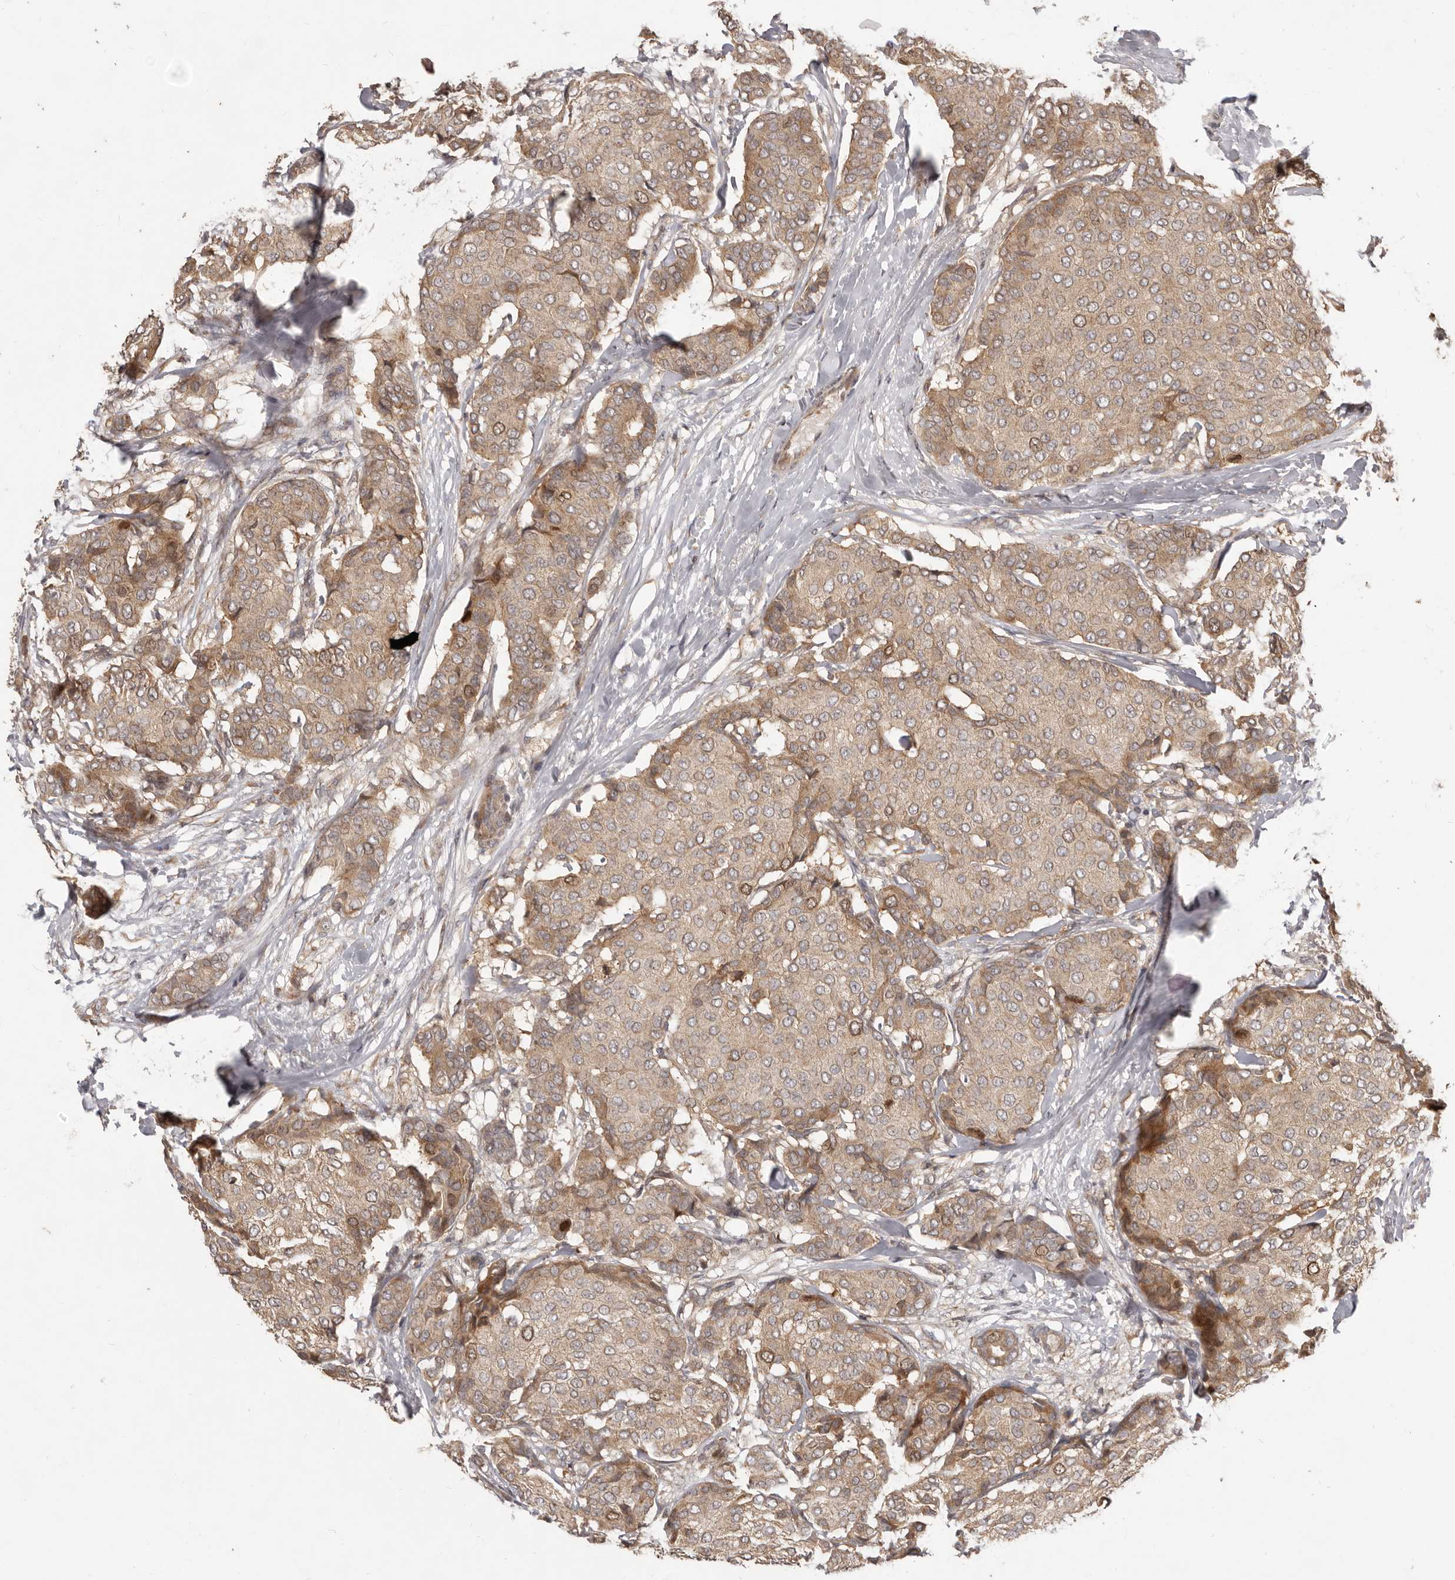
{"staining": {"intensity": "moderate", "quantity": ">75%", "location": "cytoplasmic/membranous"}, "tissue": "breast cancer", "cell_type": "Tumor cells", "image_type": "cancer", "snomed": [{"axis": "morphology", "description": "Duct carcinoma"}, {"axis": "topography", "description": "Breast"}], "caption": "Breast cancer (intraductal carcinoma) stained with a protein marker shows moderate staining in tumor cells.", "gene": "RNF187", "patient": {"sex": "female", "age": 75}}